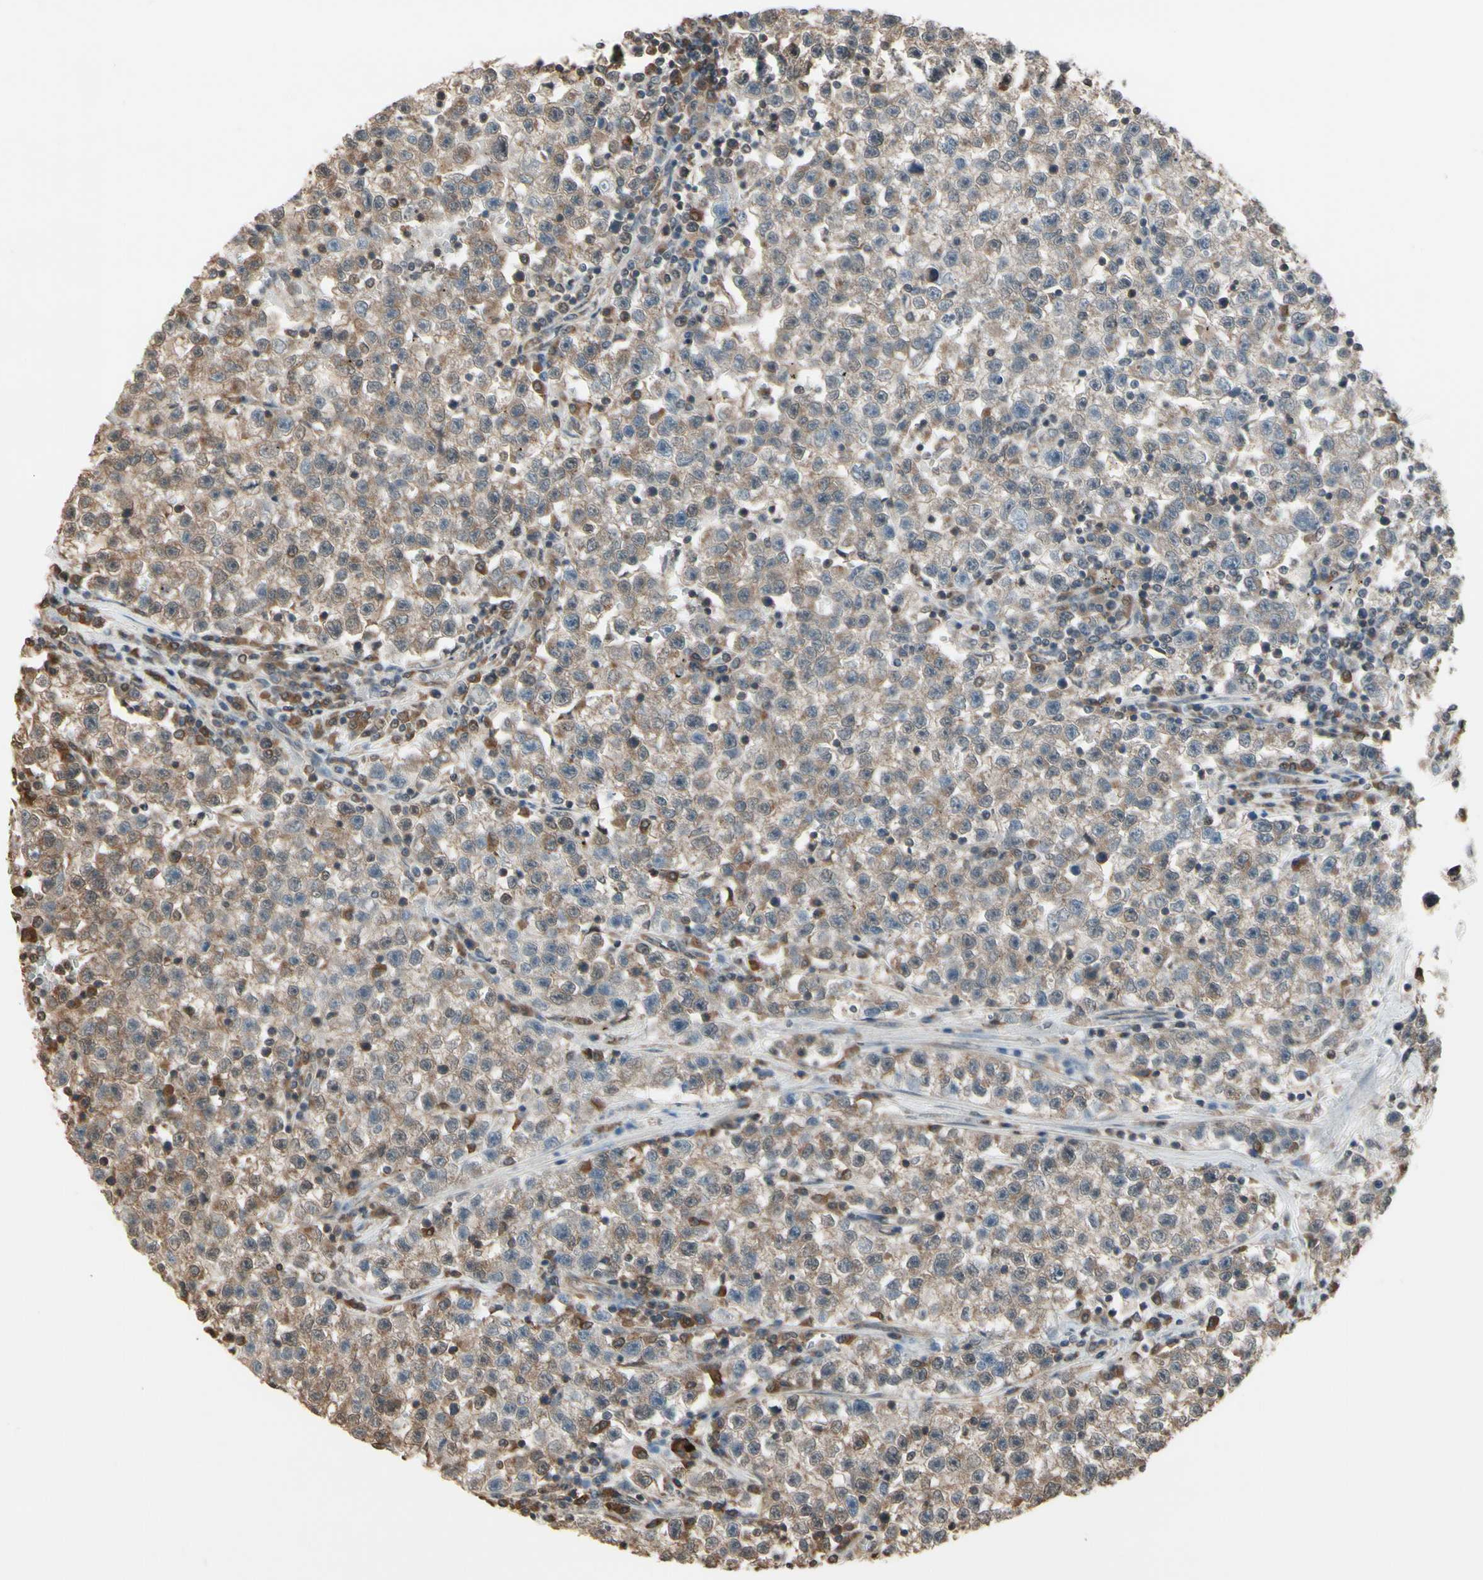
{"staining": {"intensity": "weak", "quantity": ">75%", "location": "cytoplasmic/membranous"}, "tissue": "testis cancer", "cell_type": "Tumor cells", "image_type": "cancer", "snomed": [{"axis": "morphology", "description": "Seminoma, NOS"}, {"axis": "topography", "description": "Testis"}], "caption": "Human testis seminoma stained with a brown dye reveals weak cytoplasmic/membranous positive staining in about >75% of tumor cells.", "gene": "PNPLA7", "patient": {"sex": "male", "age": 22}}